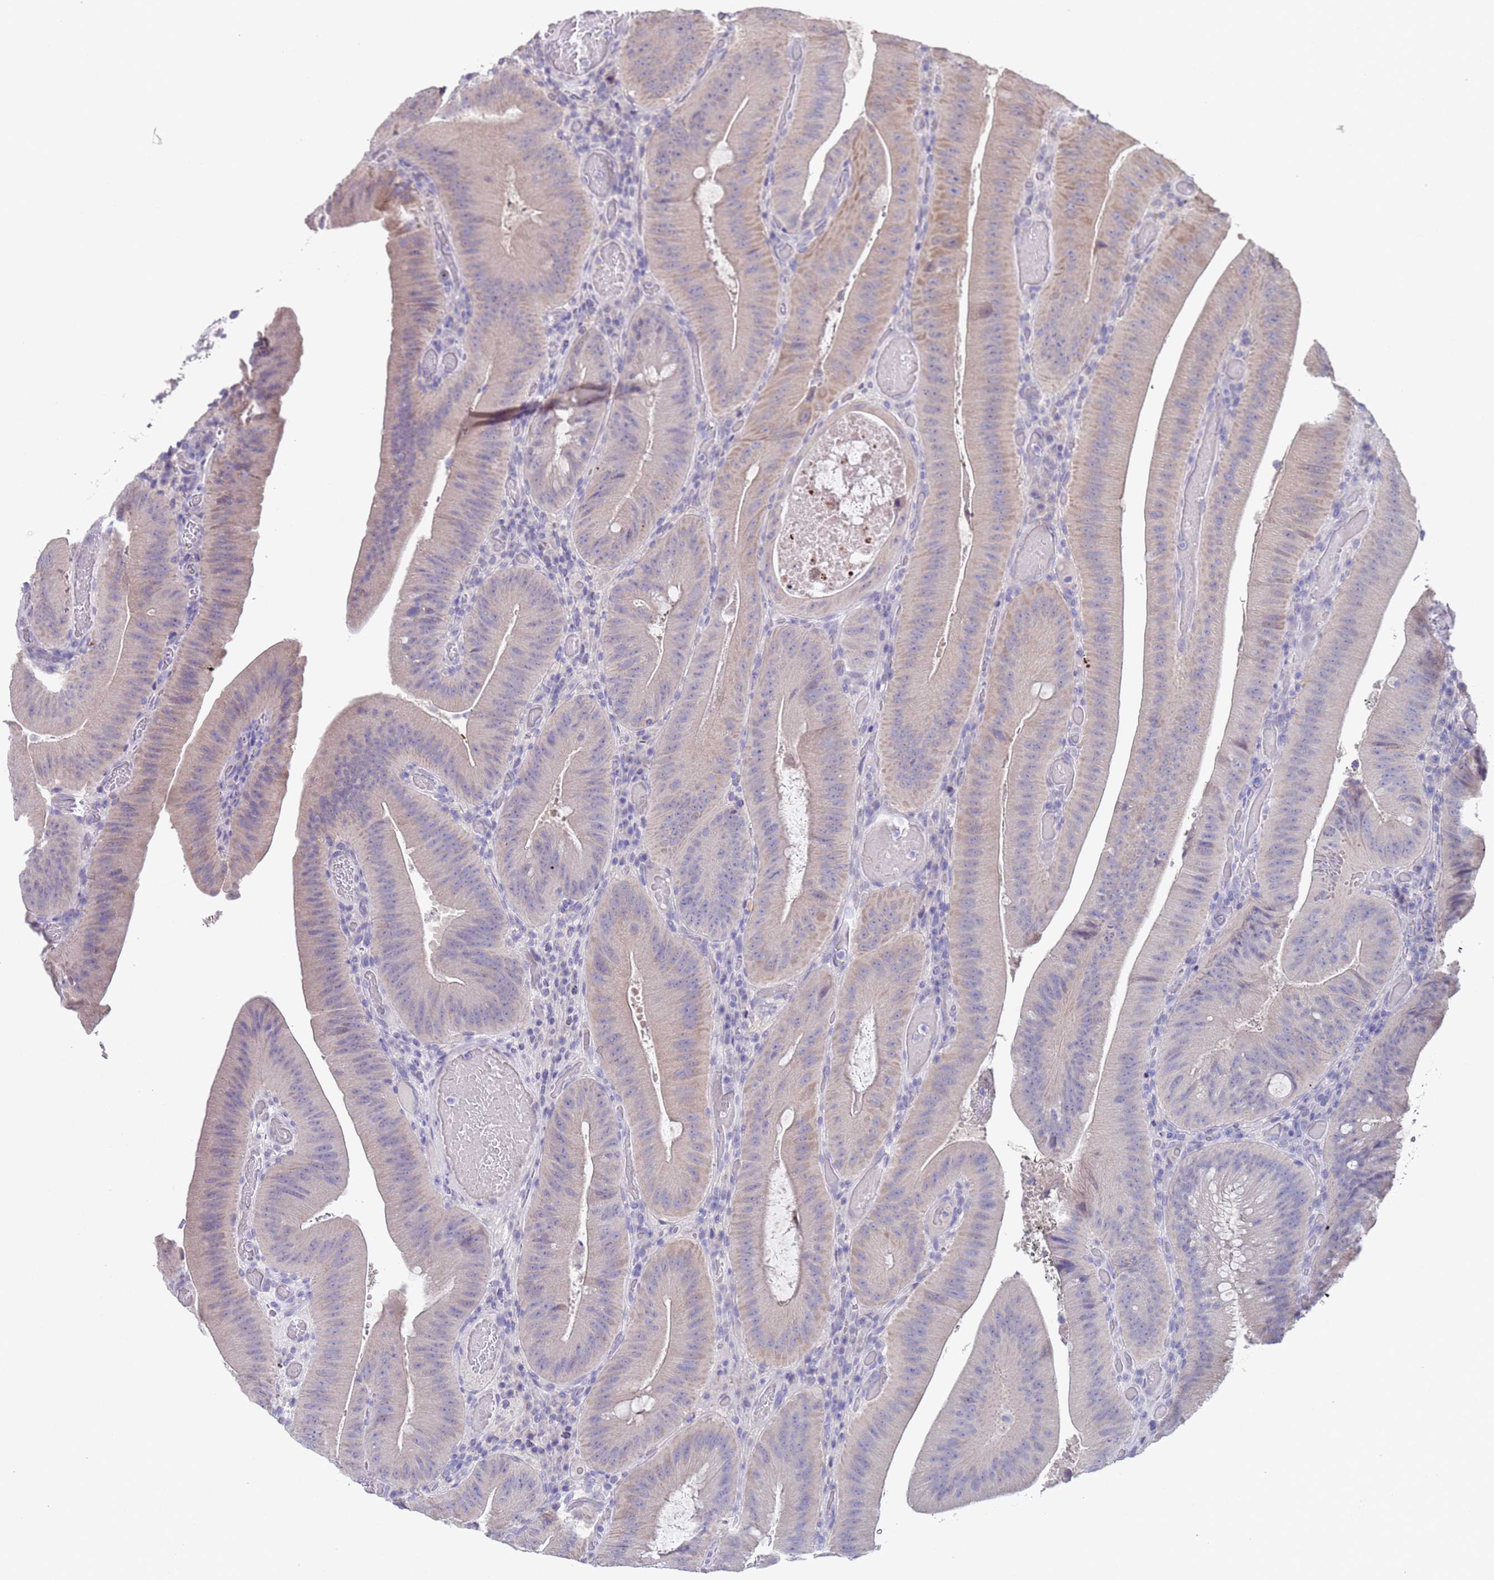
{"staining": {"intensity": "weak", "quantity": "<25%", "location": "cytoplasmic/membranous"}, "tissue": "colorectal cancer", "cell_type": "Tumor cells", "image_type": "cancer", "snomed": [{"axis": "morphology", "description": "Adenocarcinoma, NOS"}, {"axis": "topography", "description": "Colon"}], "caption": "Tumor cells show no significant protein expression in adenocarcinoma (colorectal).", "gene": "SPIRE2", "patient": {"sex": "female", "age": 43}}